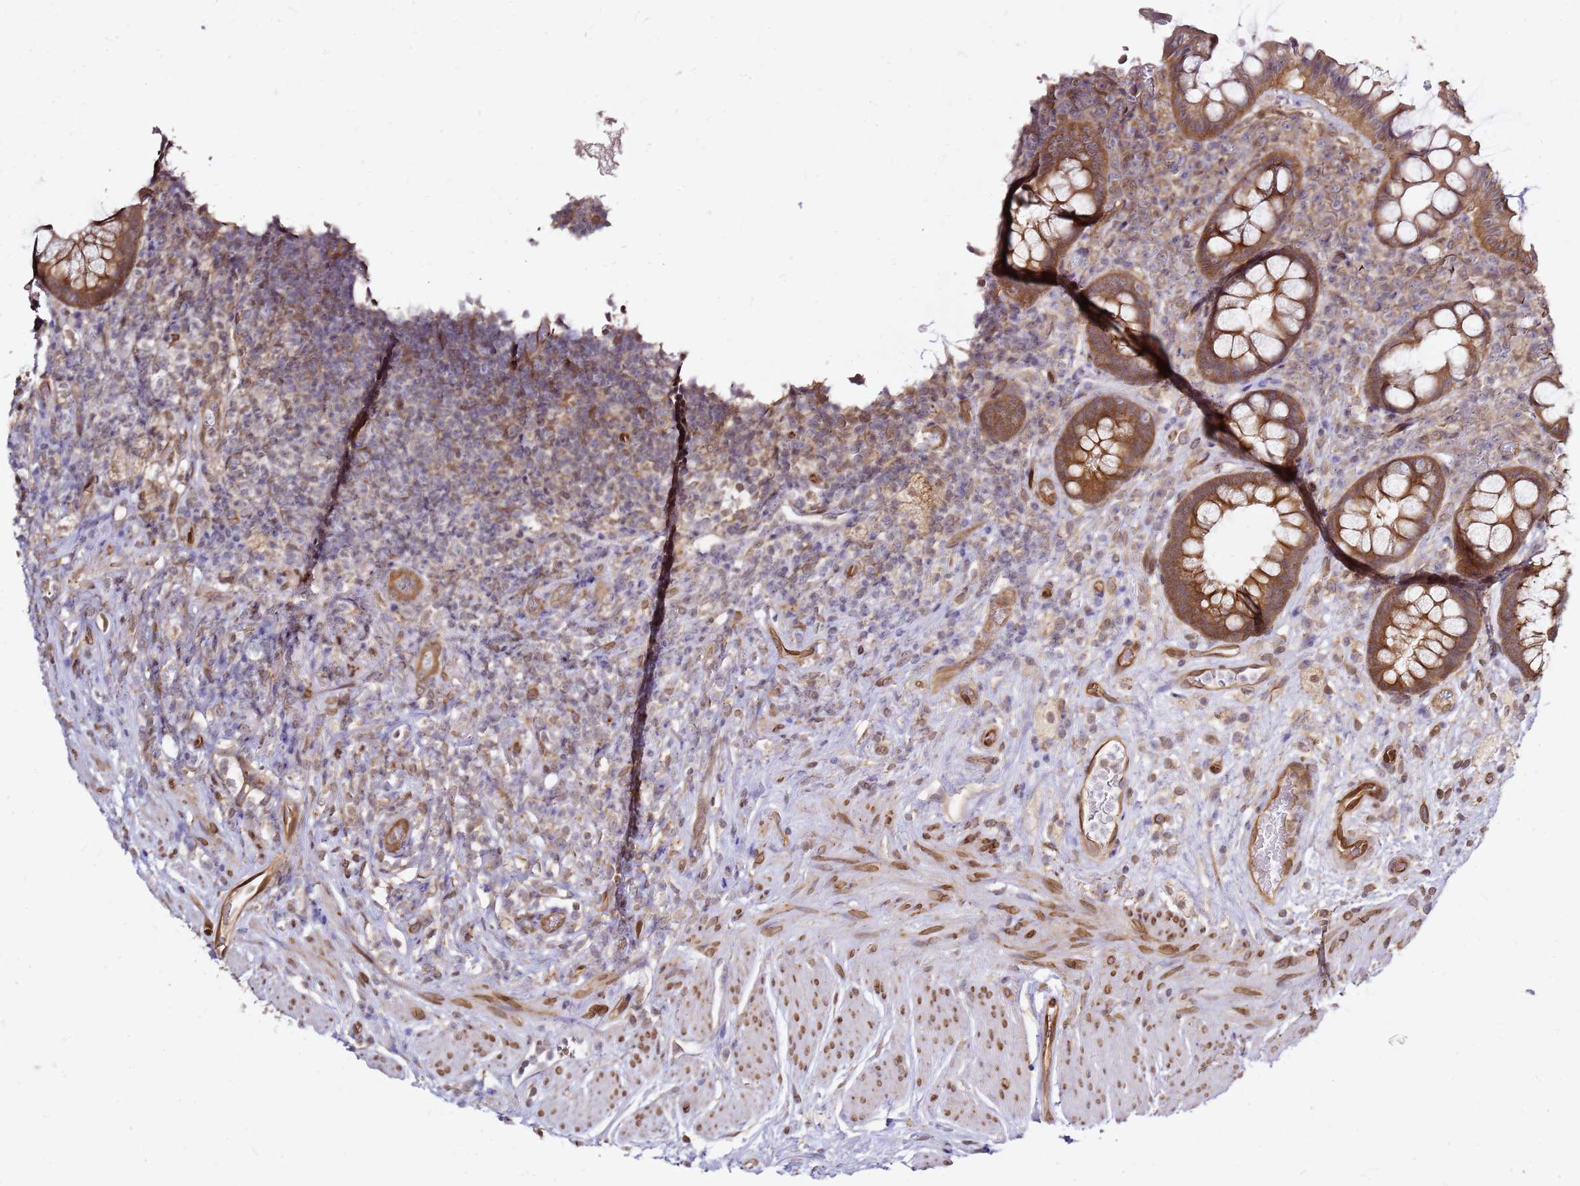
{"staining": {"intensity": "strong", "quantity": ">75%", "location": "cytoplasmic/membranous"}, "tissue": "rectum", "cell_type": "Glandular cells", "image_type": "normal", "snomed": [{"axis": "morphology", "description": "Normal tissue, NOS"}, {"axis": "topography", "description": "Rectum"}, {"axis": "topography", "description": "Peripheral nerve tissue"}], "caption": "Rectum stained with immunohistochemistry exhibits strong cytoplasmic/membranous staining in approximately >75% of glandular cells.", "gene": "NUDT14", "patient": {"sex": "female", "age": 69}}